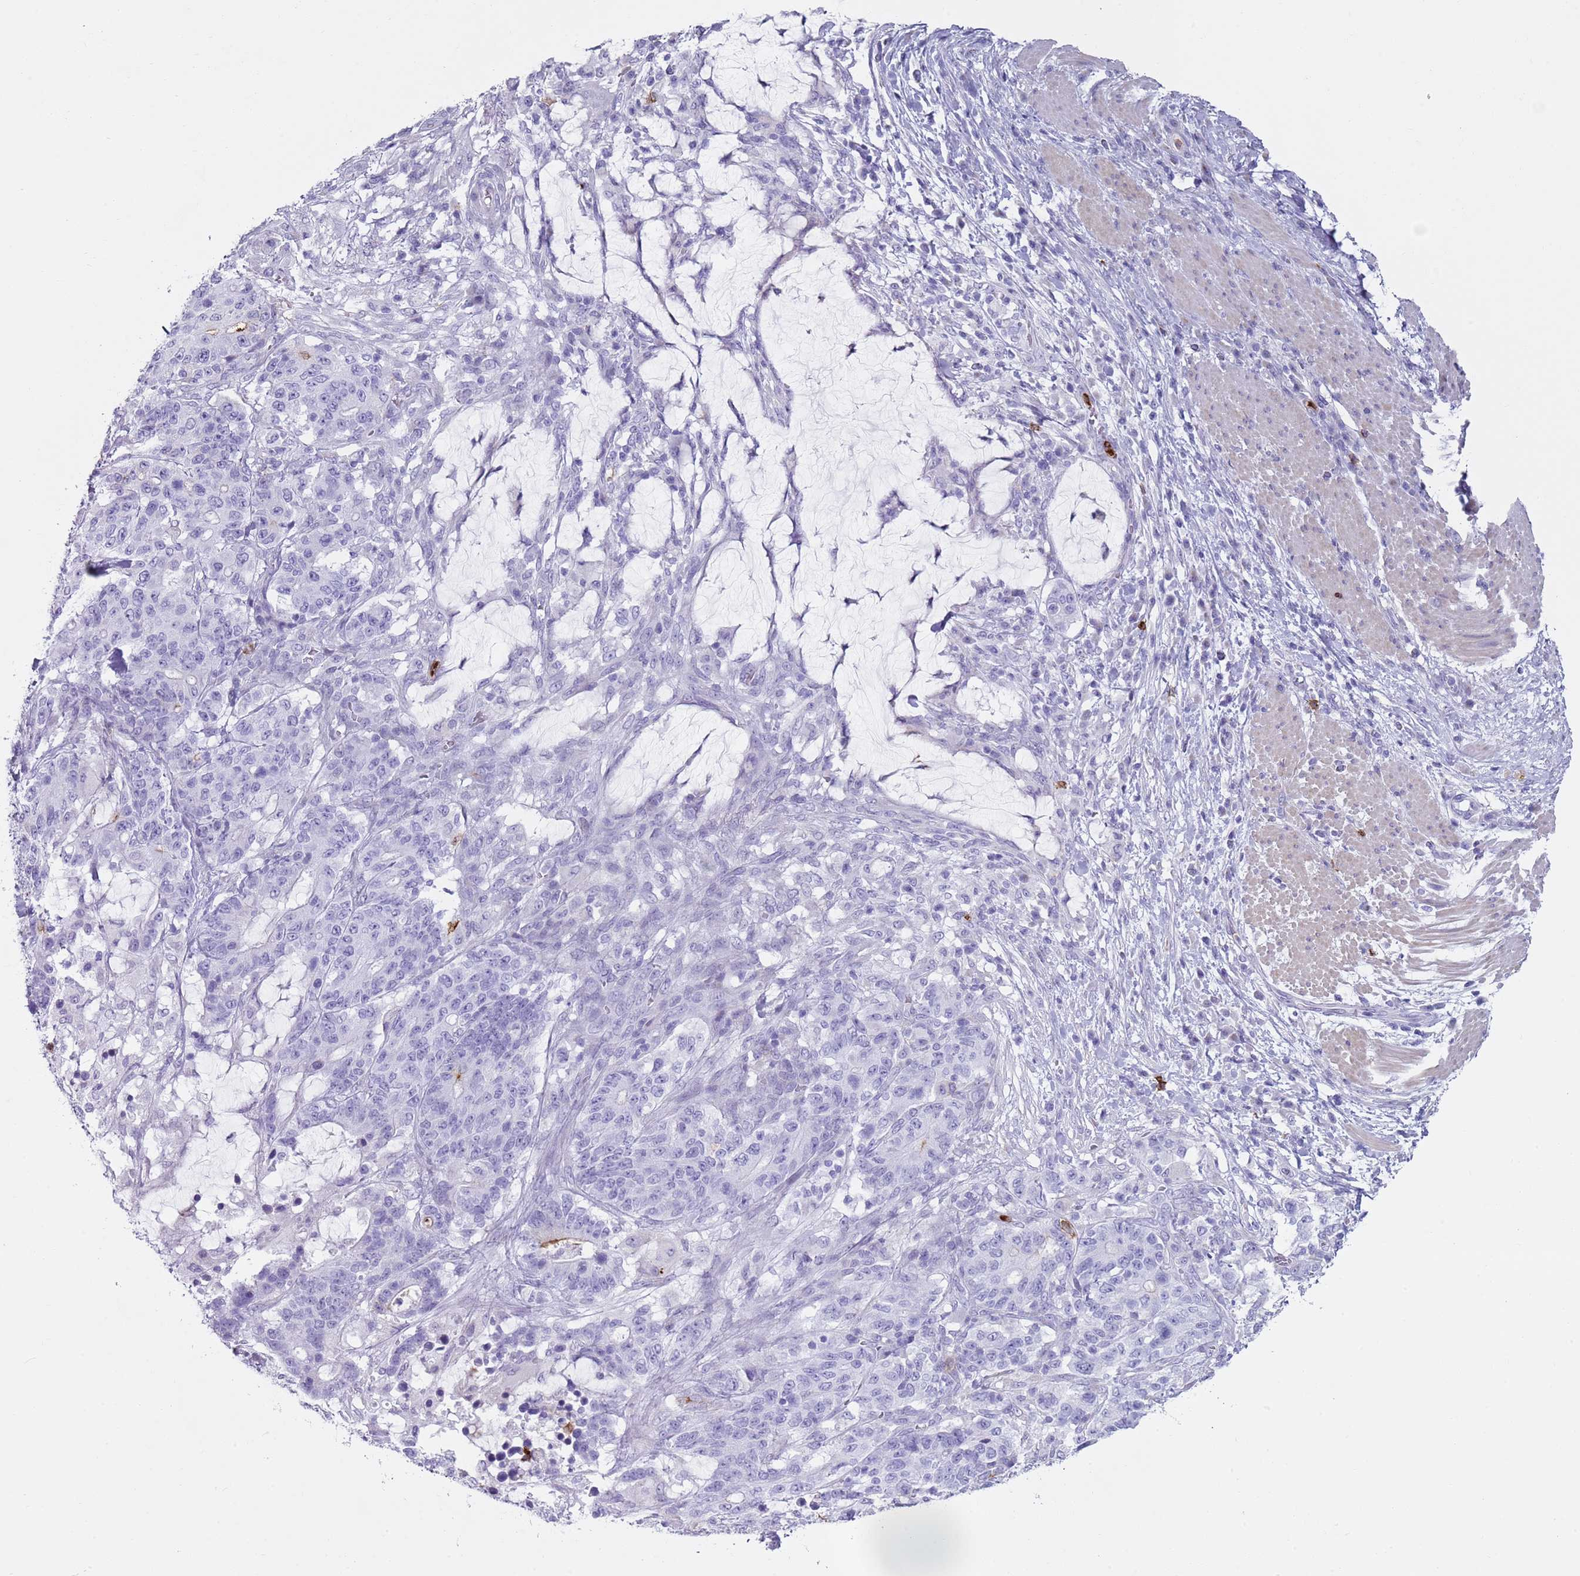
{"staining": {"intensity": "negative", "quantity": "none", "location": "none"}, "tissue": "stomach cancer", "cell_type": "Tumor cells", "image_type": "cancer", "snomed": [{"axis": "morphology", "description": "Normal tissue, NOS"}, {"axis": "morphology", "description": "Adenocarcinoma, NOS"}, {"axis": "topography", "description": "Stomach"}], "caption": "Immunohistochemistry of human stomach cancer (adenocarcinoma) exhibits no expression in tumor cells.", "gene": "CD177", "patient": {"sex": "female", "age": 64}}